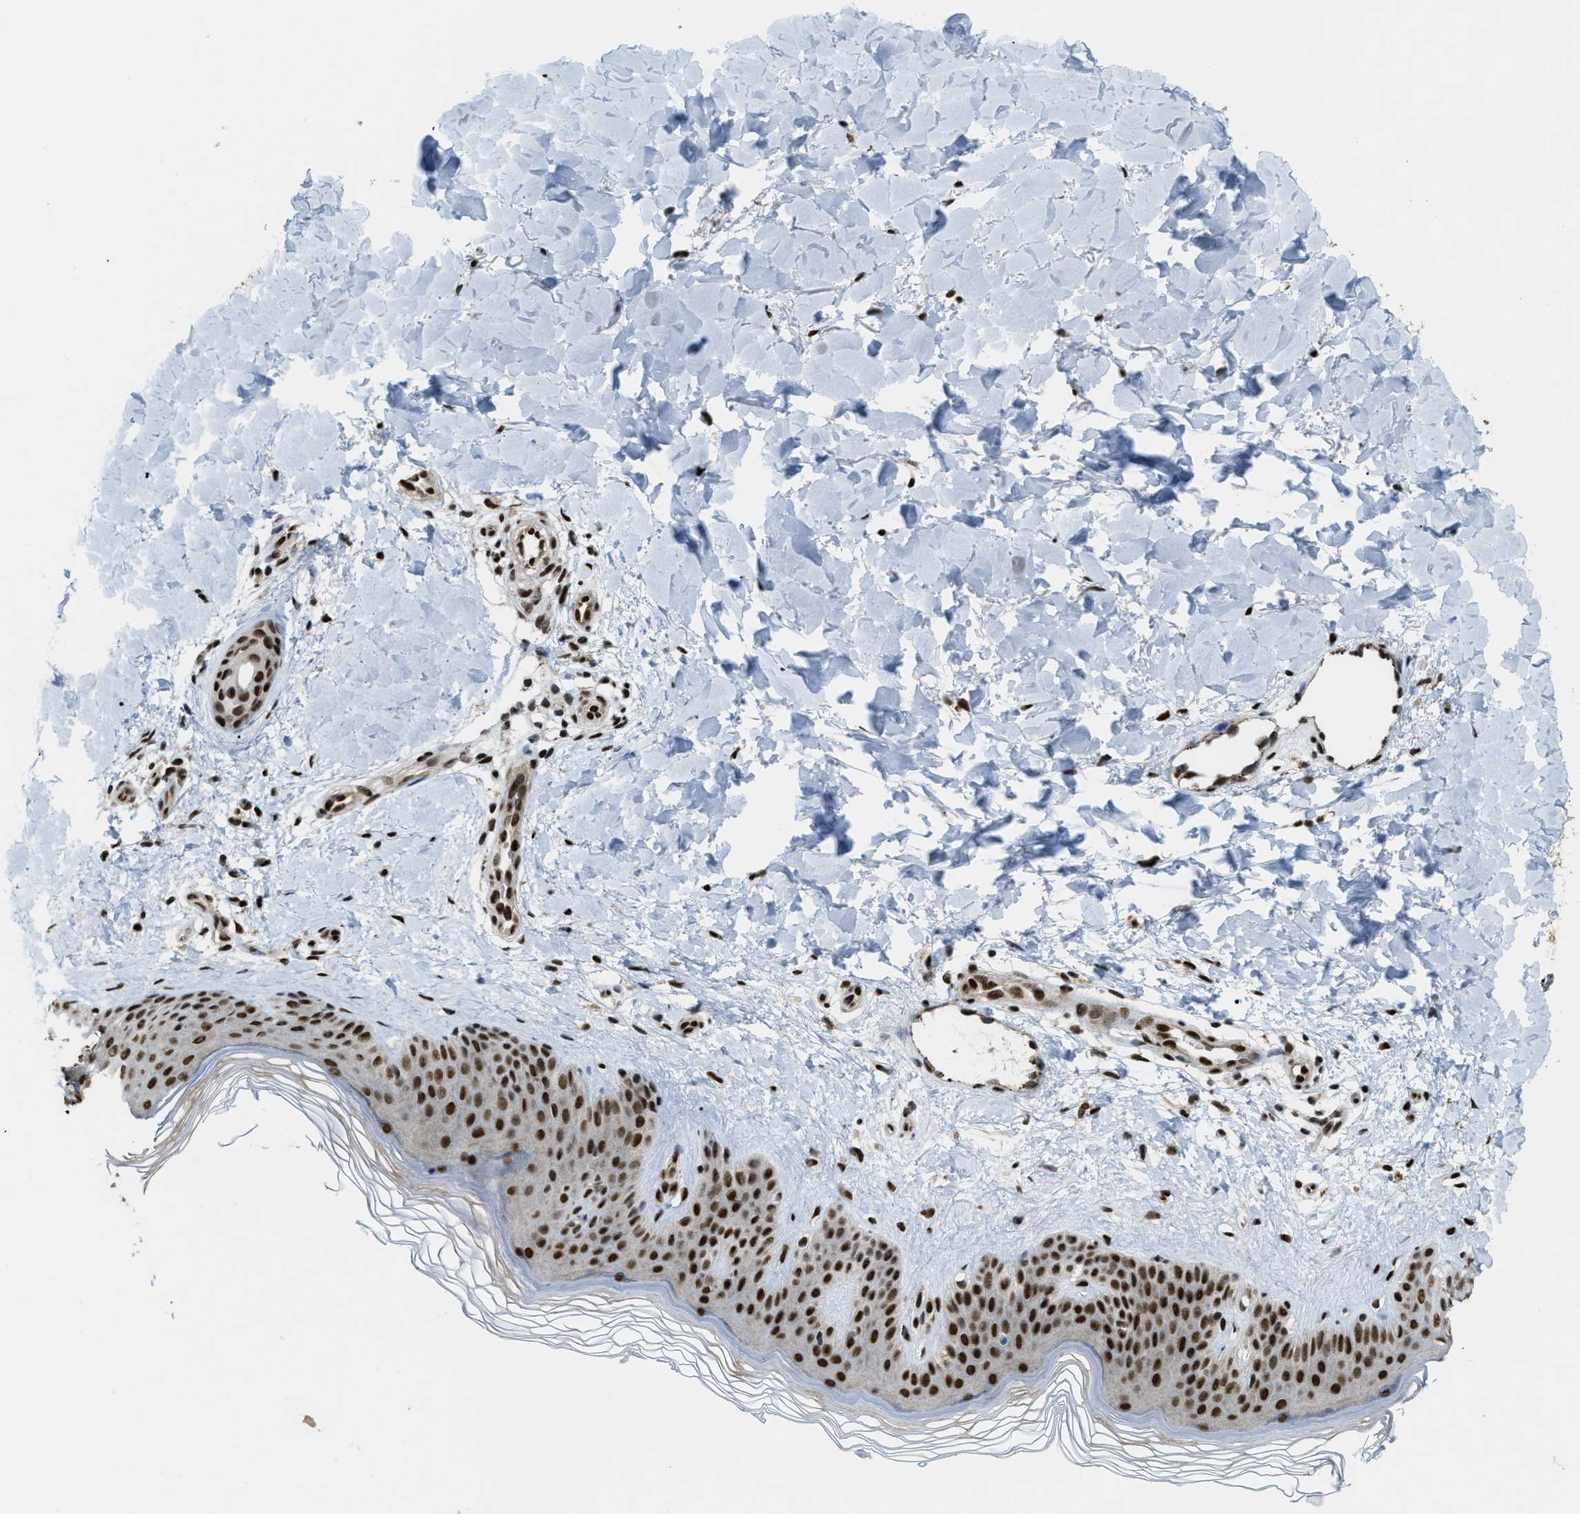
{"staining": {"intensity": "strong", "quantity": ">75%", "location": "nuclear"}, "tissue": "skin", "cell_type": "Fibroblasts", "image_type": "normal", "snomed": [{"axis": "morphology", "description": "Normal tissue, NOS"}, {"axis": "morphology", "description": "Malignant melanoma, Metastatic site"}, {"axis": "topography", "description": "Skin"}], "caption": "Immunohistochemical staining of normal skin shows high levels of strong nuclear staining in about >75% of fibroblasts.", "gene": "NUMA1", "patient": {"sex": "male", "age": 41}}